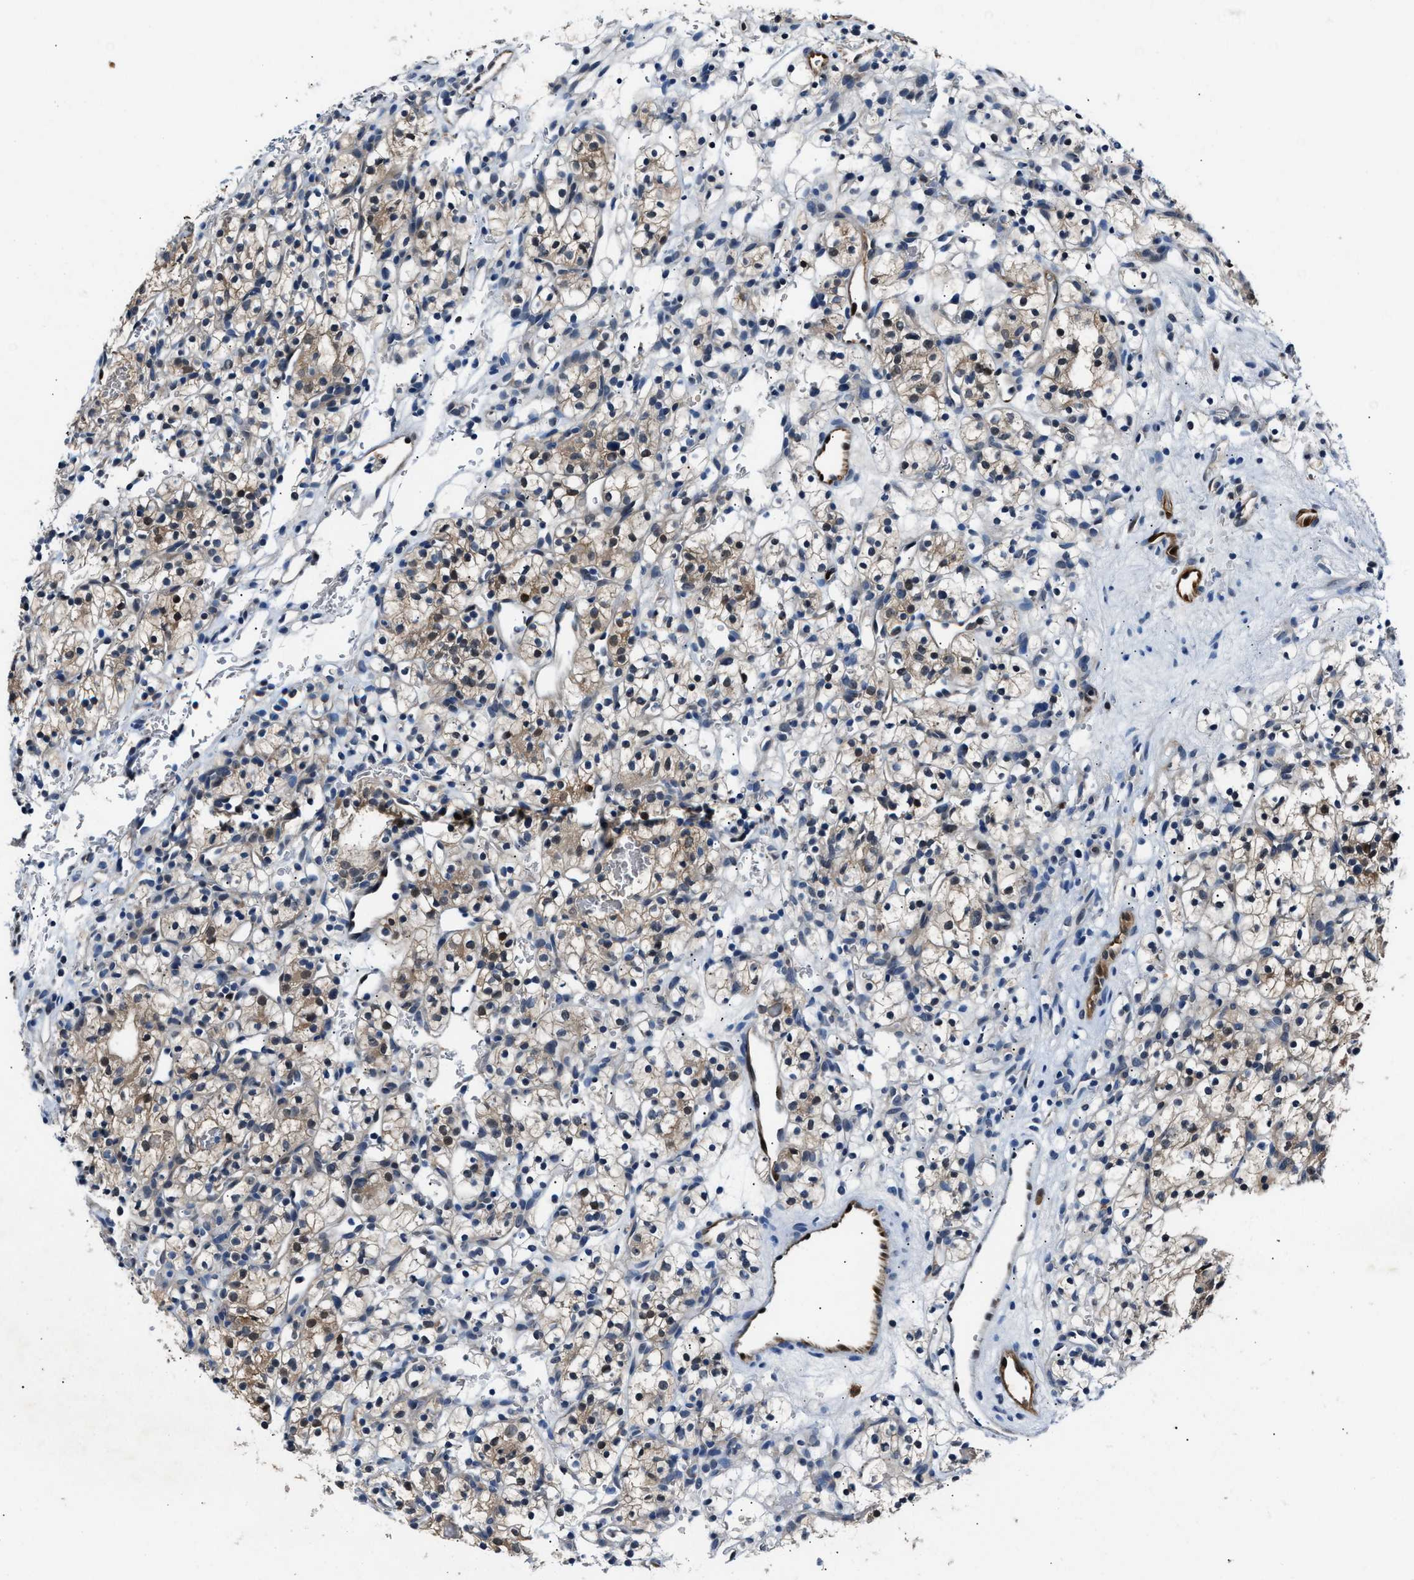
{"staining": {"intensity": "weak", "quantity": "25%-75%", "location": "cytoplasmic/membranous"}, "tissue": "renal cancer", "cell_type": "Tumor cells", "image_type": "cancer", "snomed": [{"axis": "morphology", "description": "Adenocarcinoma, NOS"}, {"axis": "topography", "description": "Kidney"}], "caption": "This is a photomicrograph of IHC staining of adenocarcinoma (renal), which shows weak staining in the cytoplasmic/membranous of tumor cells.", "gene": "PPA1", "patient": {"sex": "female", "age": 57}}